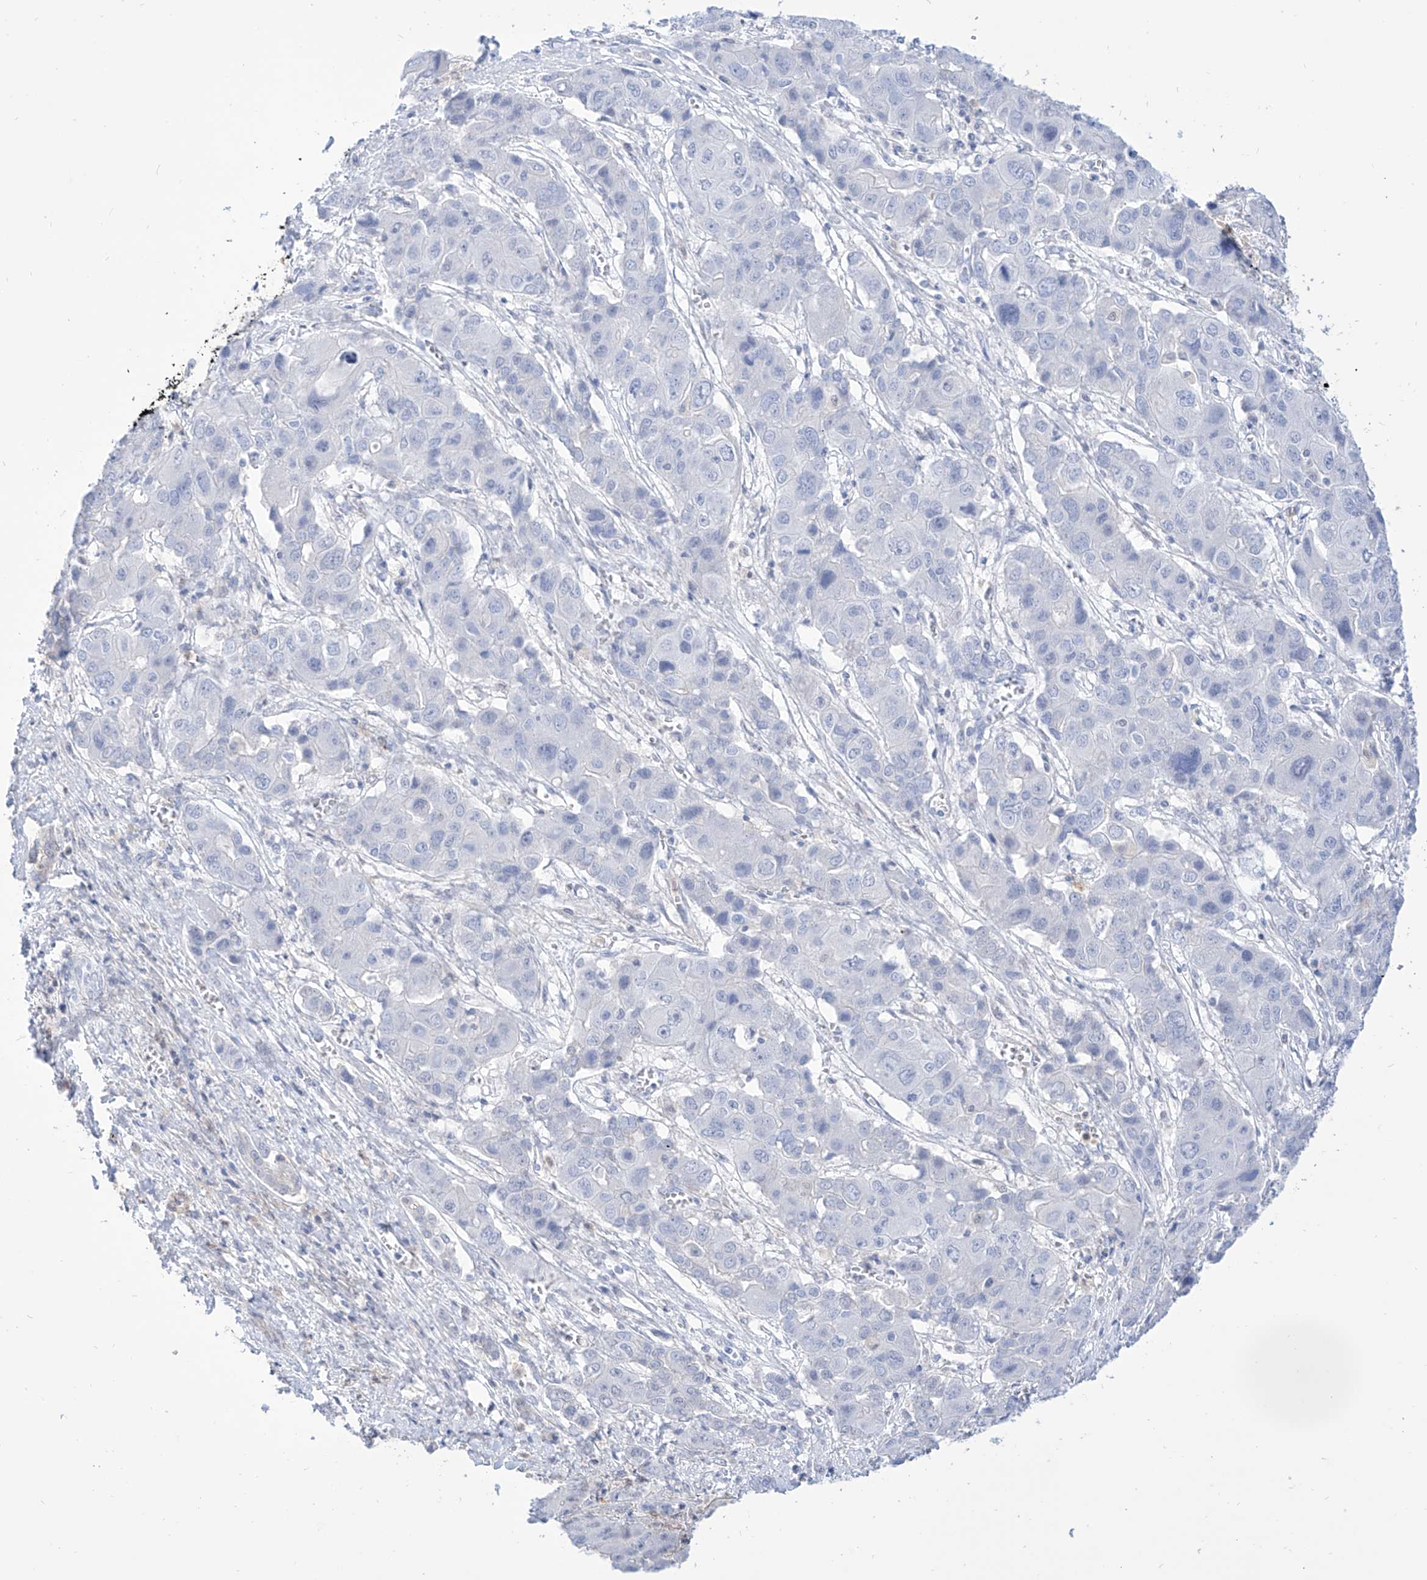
{"staining": {"intensity": "negative", "quantity": "none", "location": "none"}, "tissue": "liver cancer", "cell_type": "Tumor cells", "image_type": "cancer", "snomed": [{"axis": "morphology", "description": "Cholangiocarcinoma"}, {"axis": "topography", "description": "Liver"}], "caption": "Tumor cells are negative for brown protein staining in cholangiocarcinoma (liver). (DAB immunohistochemistry with hematoxylin counter stain).", "gene": "PDXK", "patient": {"sex": "male", "age": 67}}